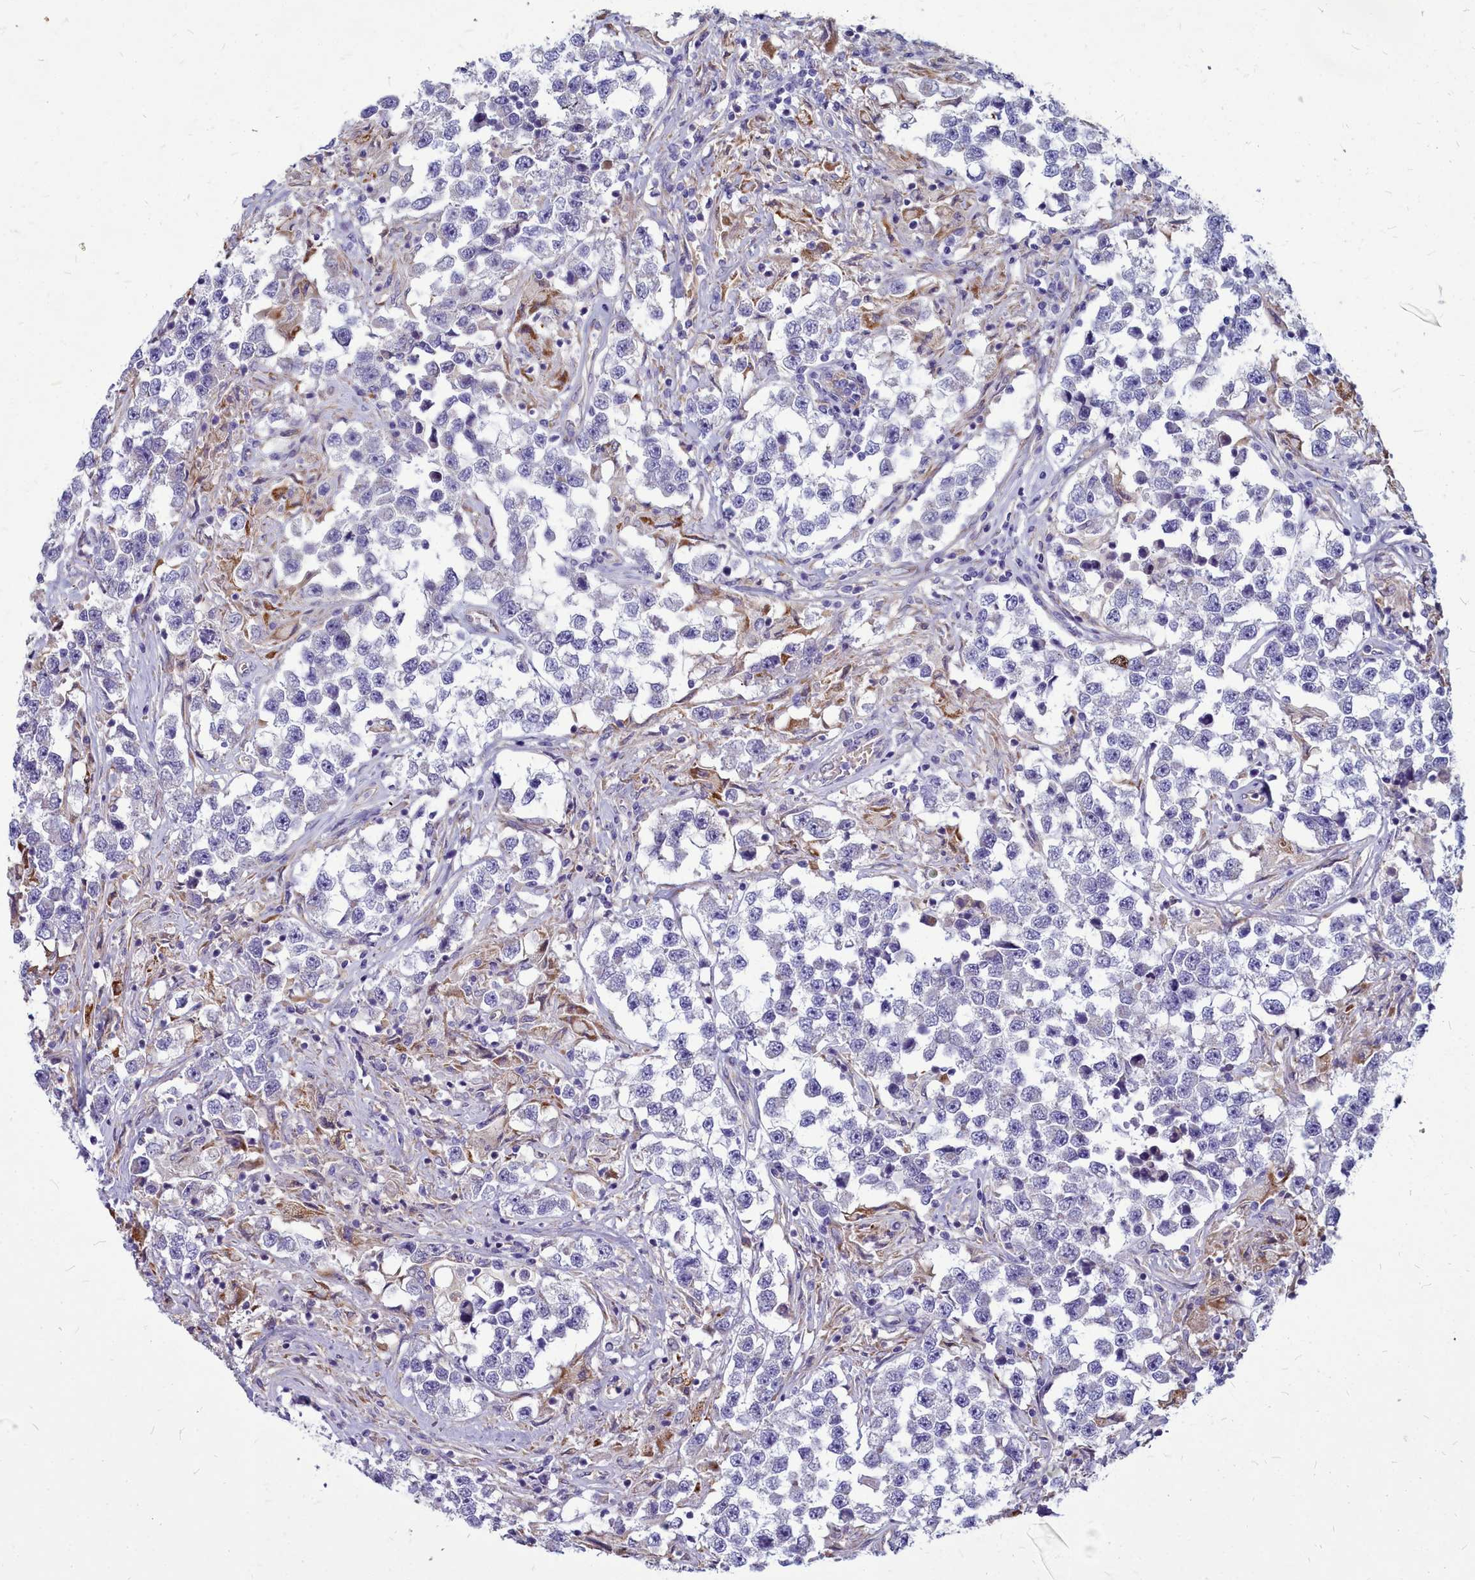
{"staining": {"intensity": "negative", "quantity": "none", "location": "none"}, "tissue": "testis cancer", "cell_type": "Tumor cells", "image_type": "cancer", "snomed": [{"axis": "morphology", "description": "Seminoma, NOS"}, {"axis": "topography", "description": "Testis"}], "caption": "Immunohistochemical staining of human seminoma (testis) demonstrates no significant positivity in tumor cells.", "gene": "SMPD4", "patient": {"sex": "male", "age": 46}}